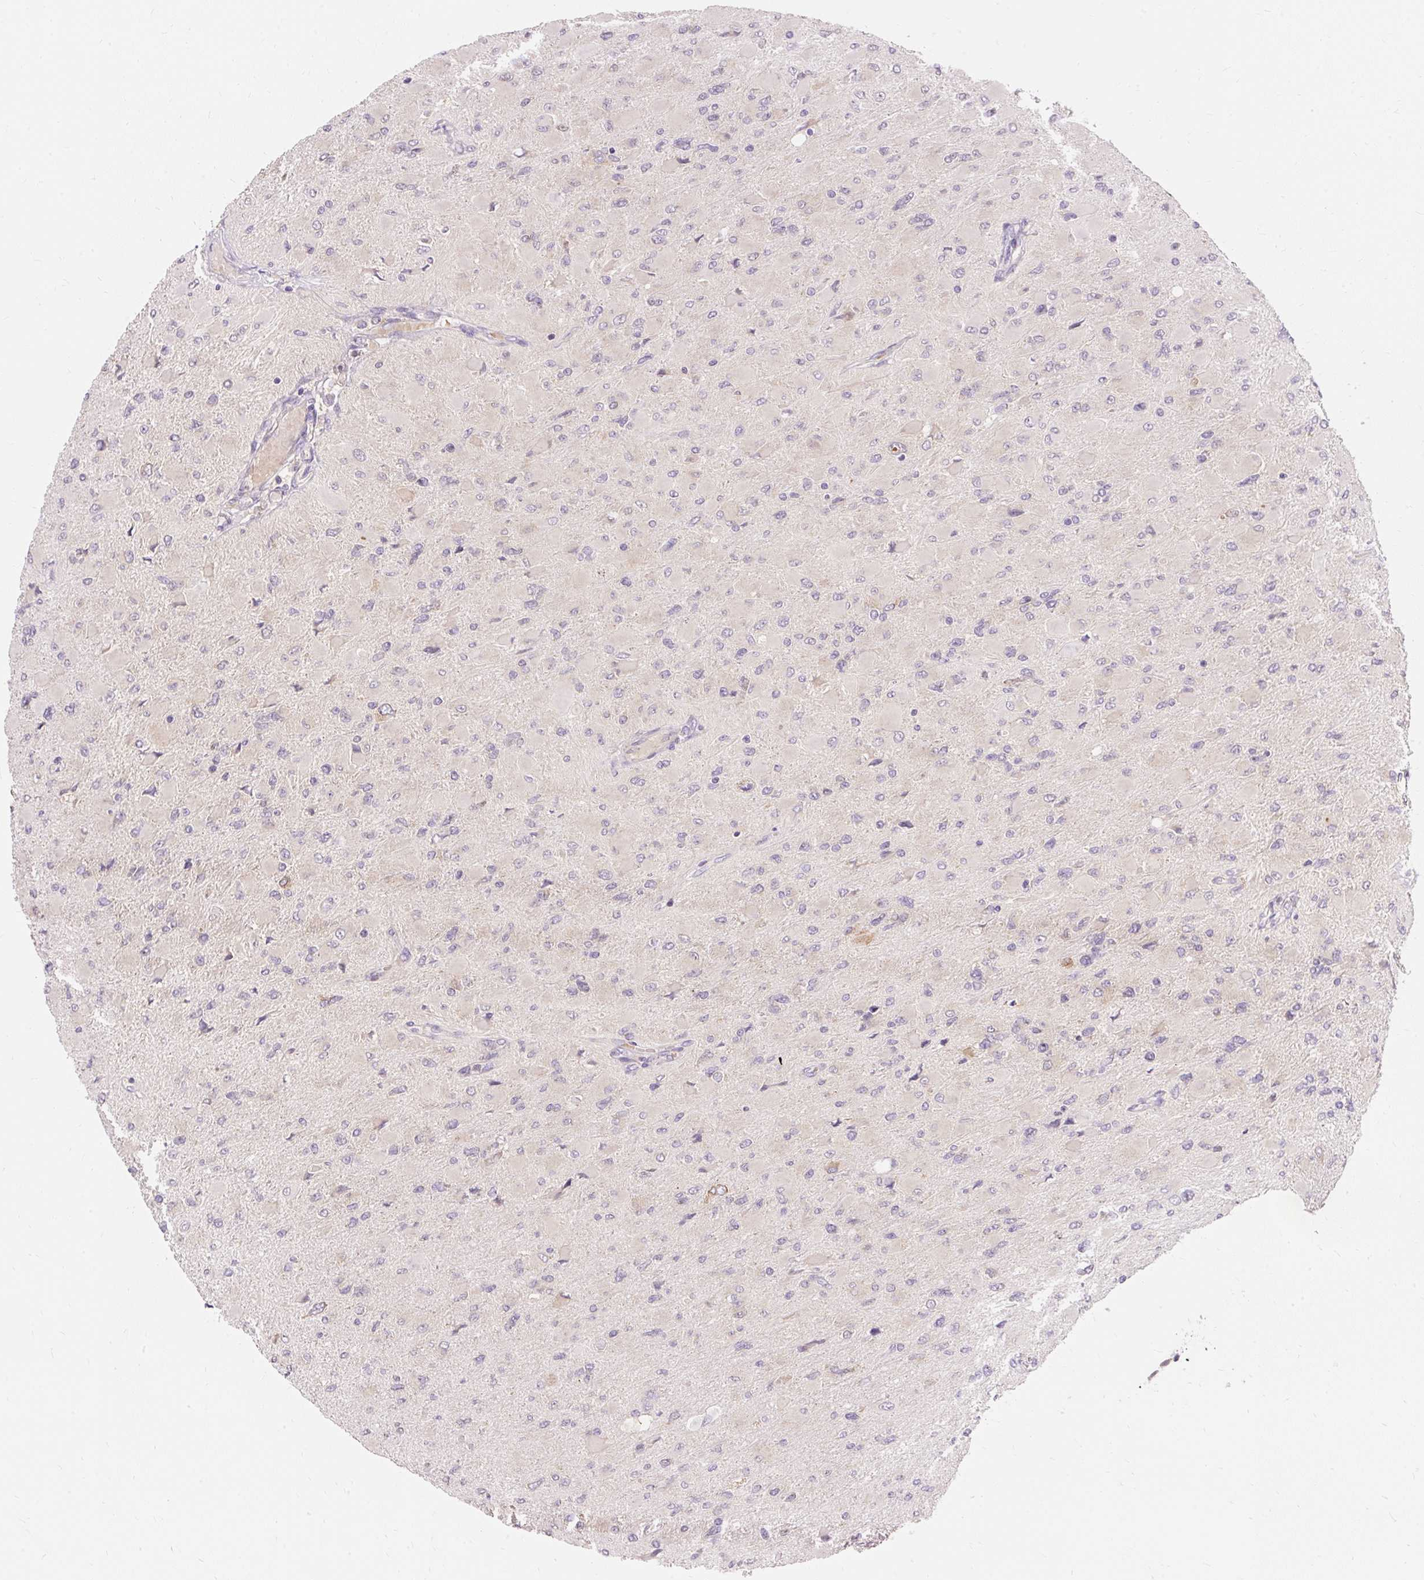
{"staining": {"intensity": "negative", "quantity": "none", "location": "none"}, "tissue": "glioma", "cell_type": "Tumor cells", "image_type": "cancer", "snomed": [{"axis": "morphology", "description": "Glioma, malignant, High grade"}, {"axis": "topography", "description": "Cerebral cortex"}], "caption": "The IHC photomicrograph has no significant staining in tumor cells of glioma tissue. The staining was performed using DAB to visualize the protein expression in brown, while the nuclei were stained in blue with hematoxylin (Magnification: 20x).", "gene": "SEC63", "patient": {"sex": "female", "age": 36}}